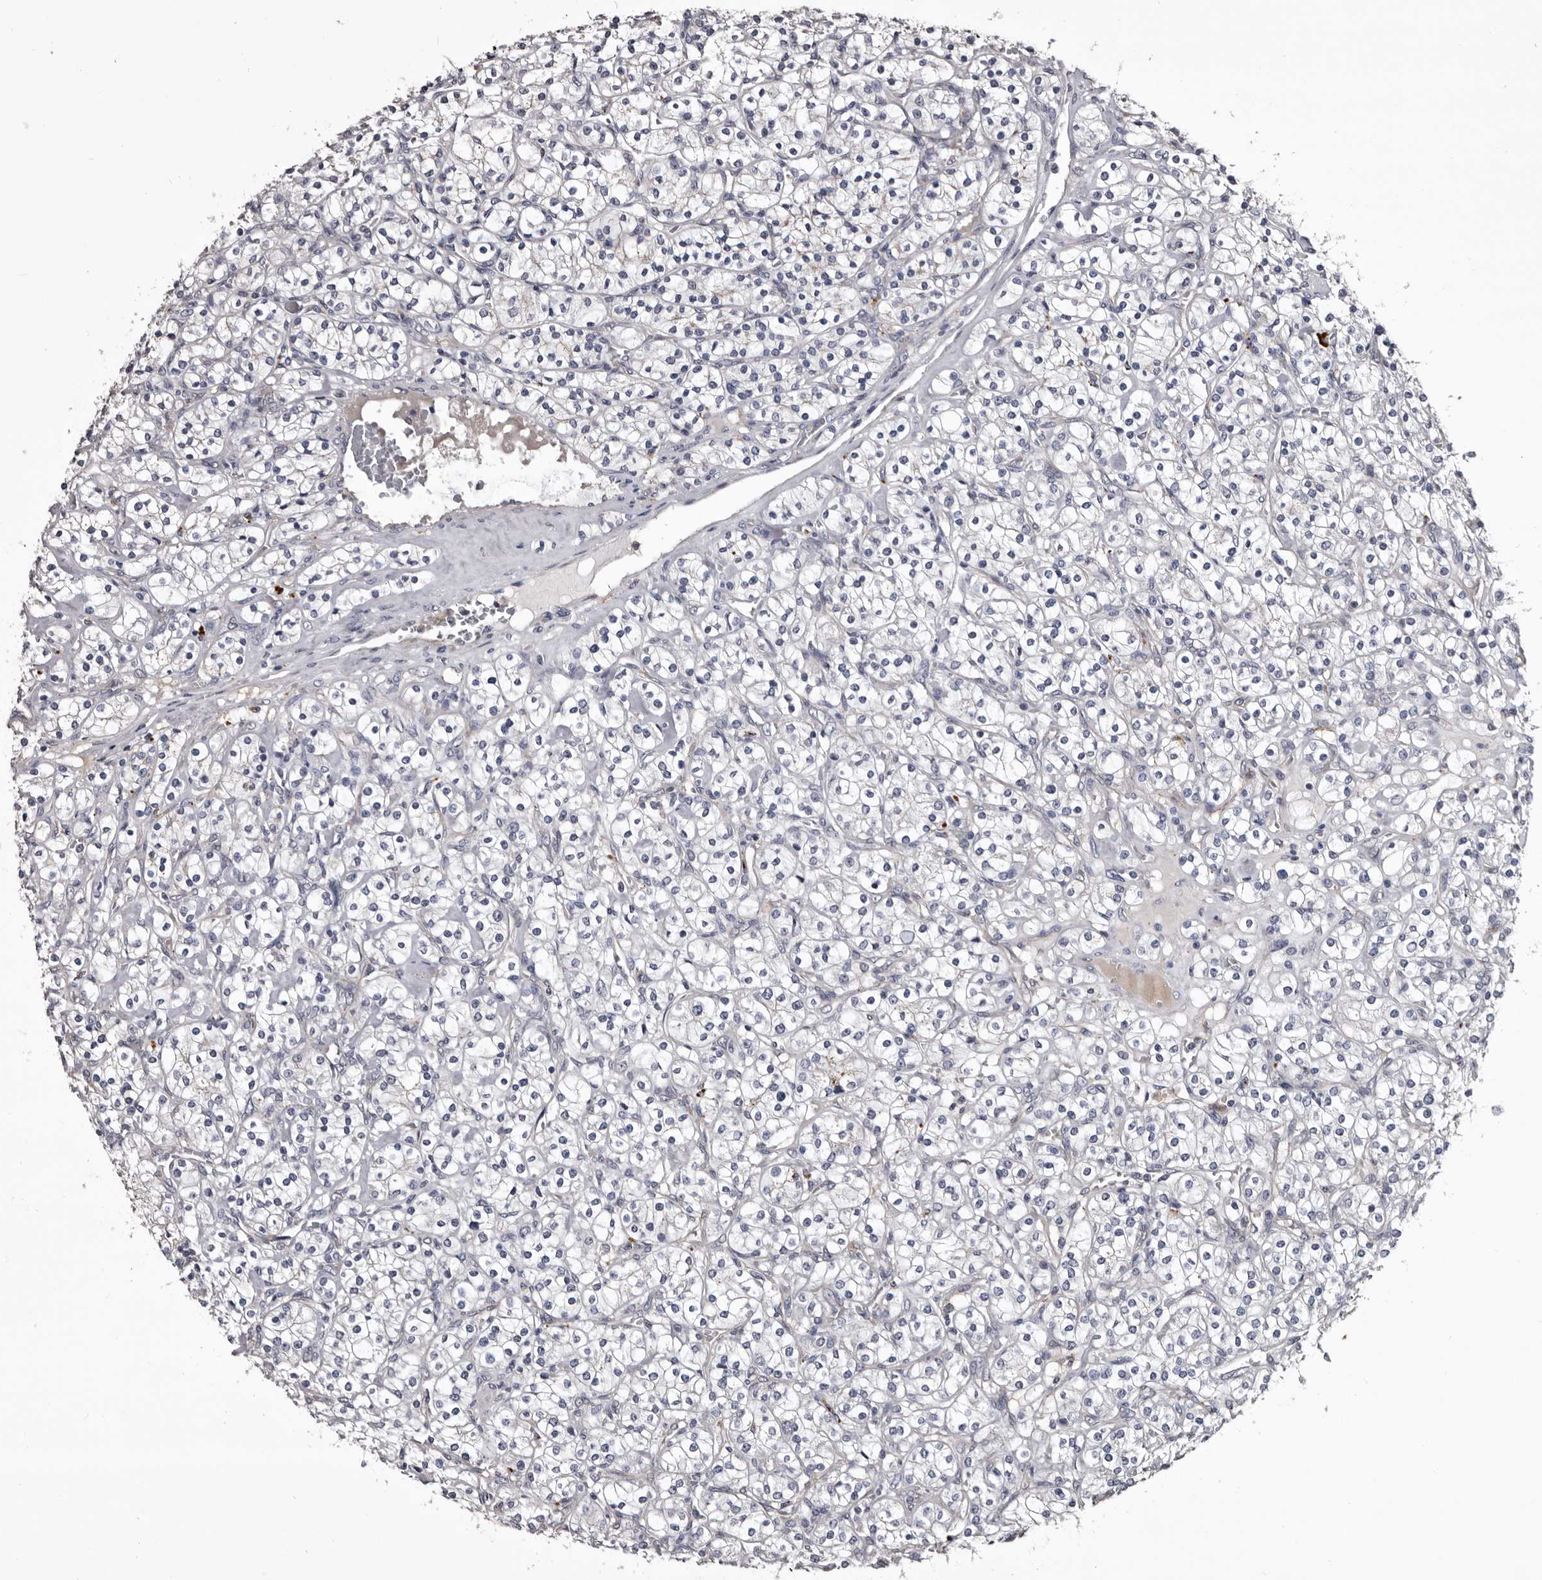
{"staining": {"intensity": "negative", "quantity": "none", "location": "none"}, "tissue": "renal cancer", "cell_type": "Tumor cells", "image_type": "cancer", "snomed": [{"axis": "morphology", "description": "Adenocarcinoma, NOS"}, {"axis": "topography", "description": "Kidney"}], "caption": "An IHC micrograph of adenocarcinoma (renal) is shown. There is no staining in tumor cells of adenocarcinoma (renal).", "gene": "SLC10A4", "patient": {"sex": "male", "age": 77}}